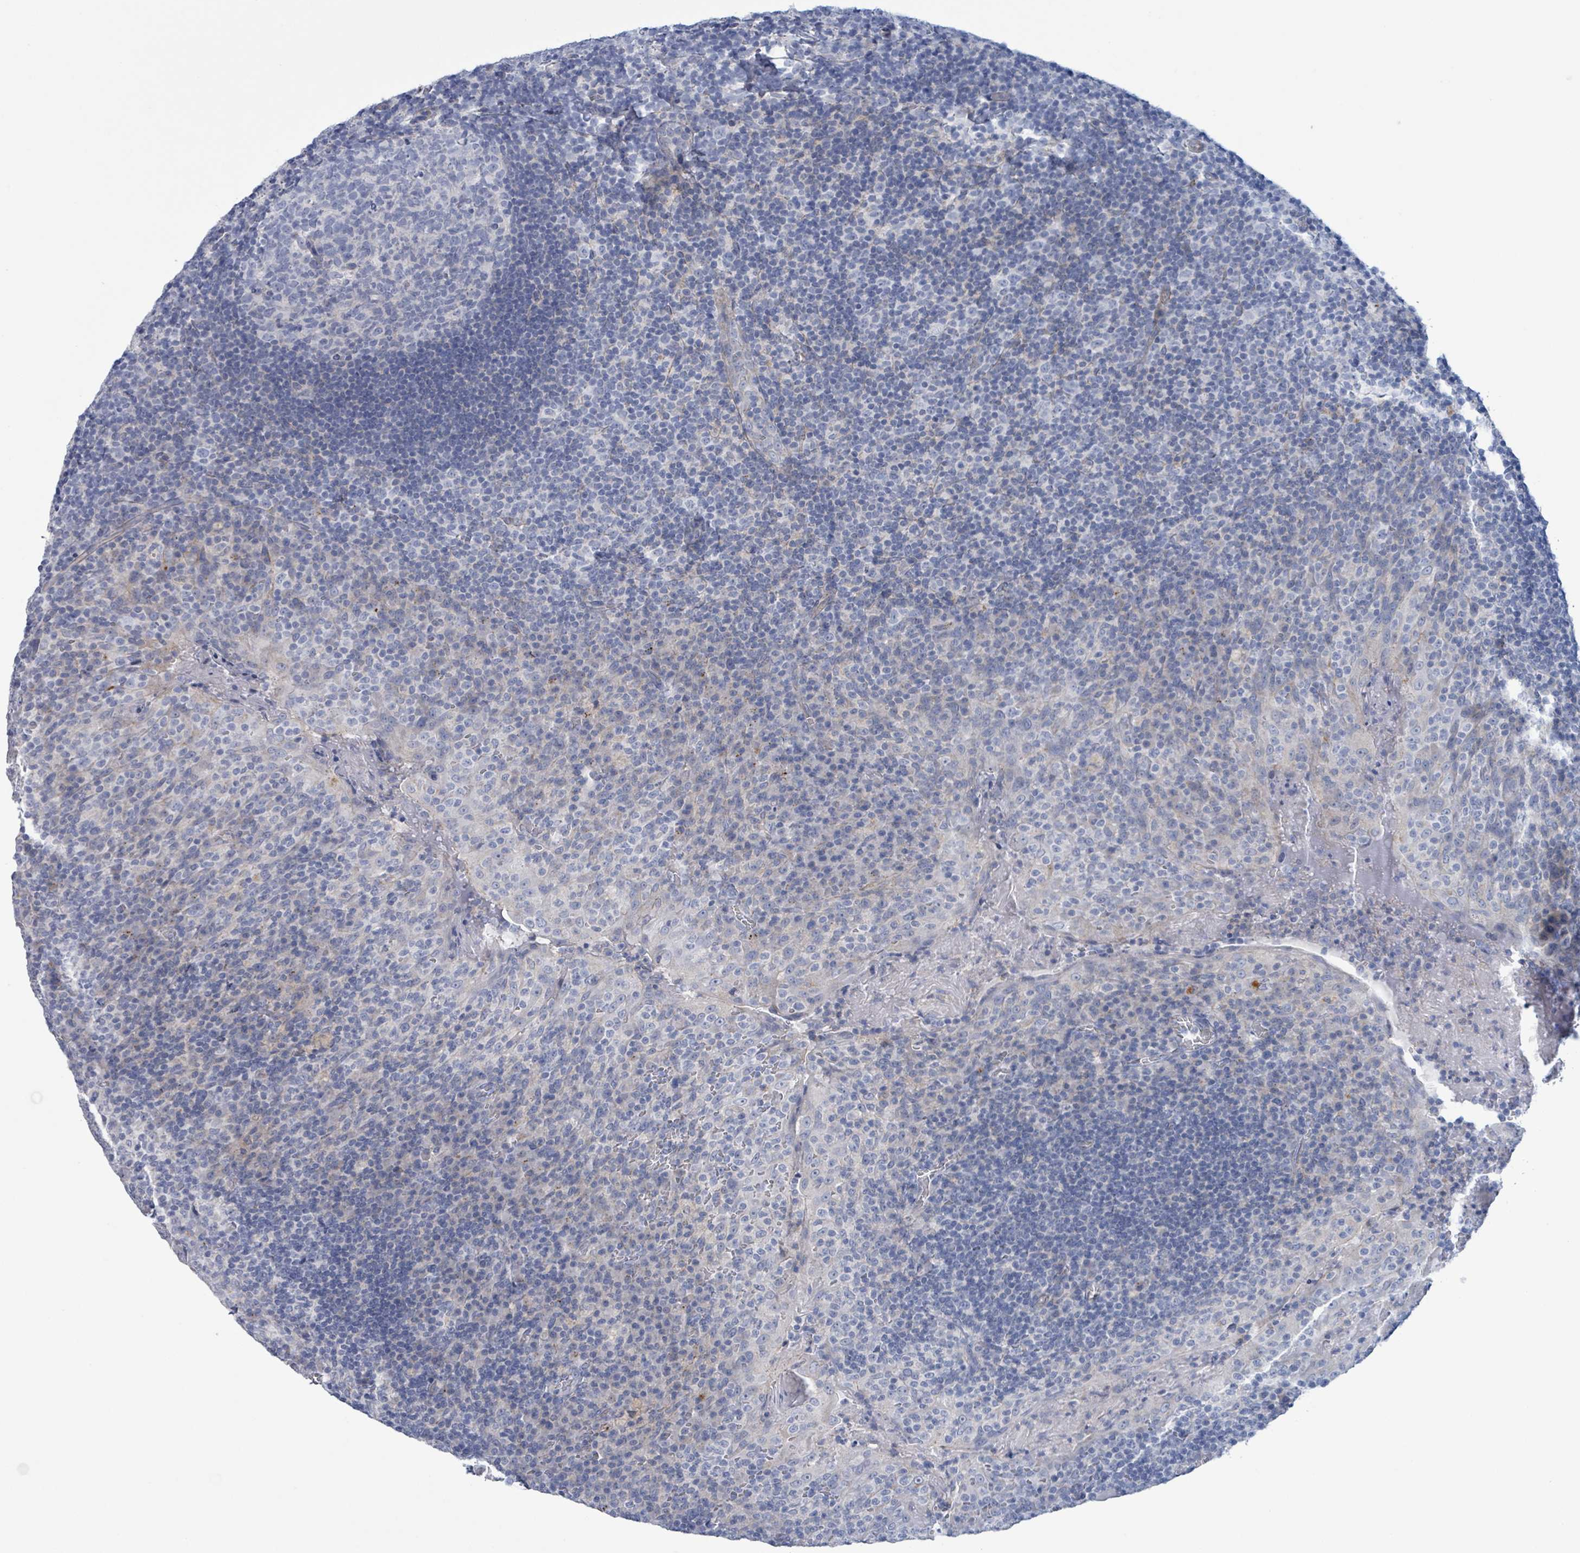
{"staining": {"intensity": "negative", "quantity": "none", "location": "none"}, "tissue": "tonsil", "cell_type": "Germinal center cells", "image_type": "normal", "snomed": [{"axis": "morphology", "description": "Normal tissue, NOS"}, {"axis": "topography", "description": "Tonsil"}], "caption": "Immunohistochemistry (IHC) histopathology image of benign tonsil stained for a protein (brown), which reveals no staining in germinal center cells. The staining was performed using DAB to visualize the protein expression in brown, while the nuclei were stained in blue with hematoxylin (Magnification: 20x).", "gene": "PKLR", "patient": {"sex": "male", "age": 17}}